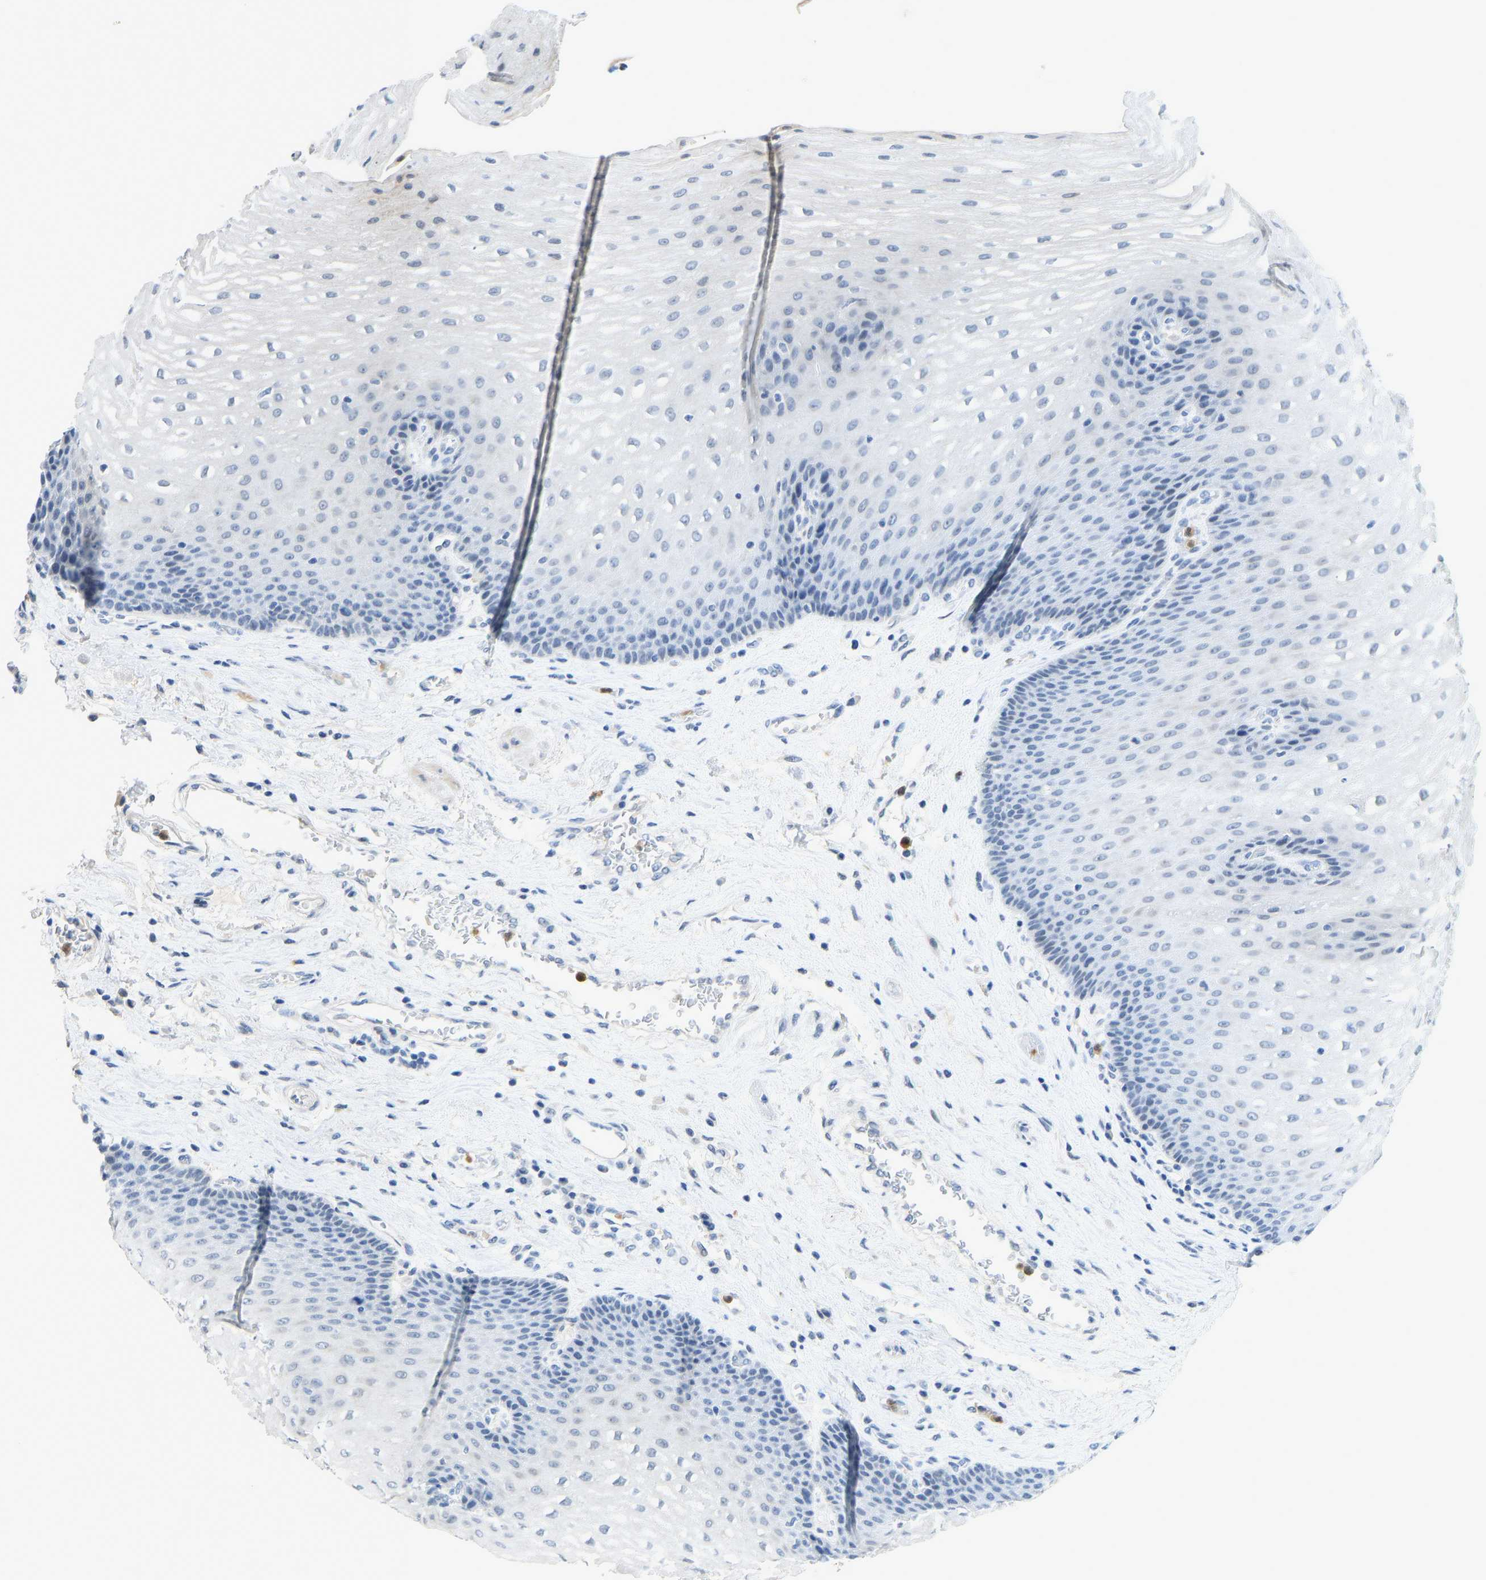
{"staining": {"intensity": "negative", "quantity": "none", "location": "none"}, "tissue": "esophagus", "cell_type": "Squamous epithelial cells", "image_type": "normal", "snomed": [{"axis": "morphology", "description": "Normal tissue, NOS"}, {"axis": "topography", "description": "Esophagus"}], "caption": "Squamous epithelial cells show no significant protein positivity in benign esophagus. (Brightfield microscopy of DAB immunohistochemistry (IHC) at high magnification).", "gene": "TXNDC2", "patient": {"sex": "male", "age": 48}}